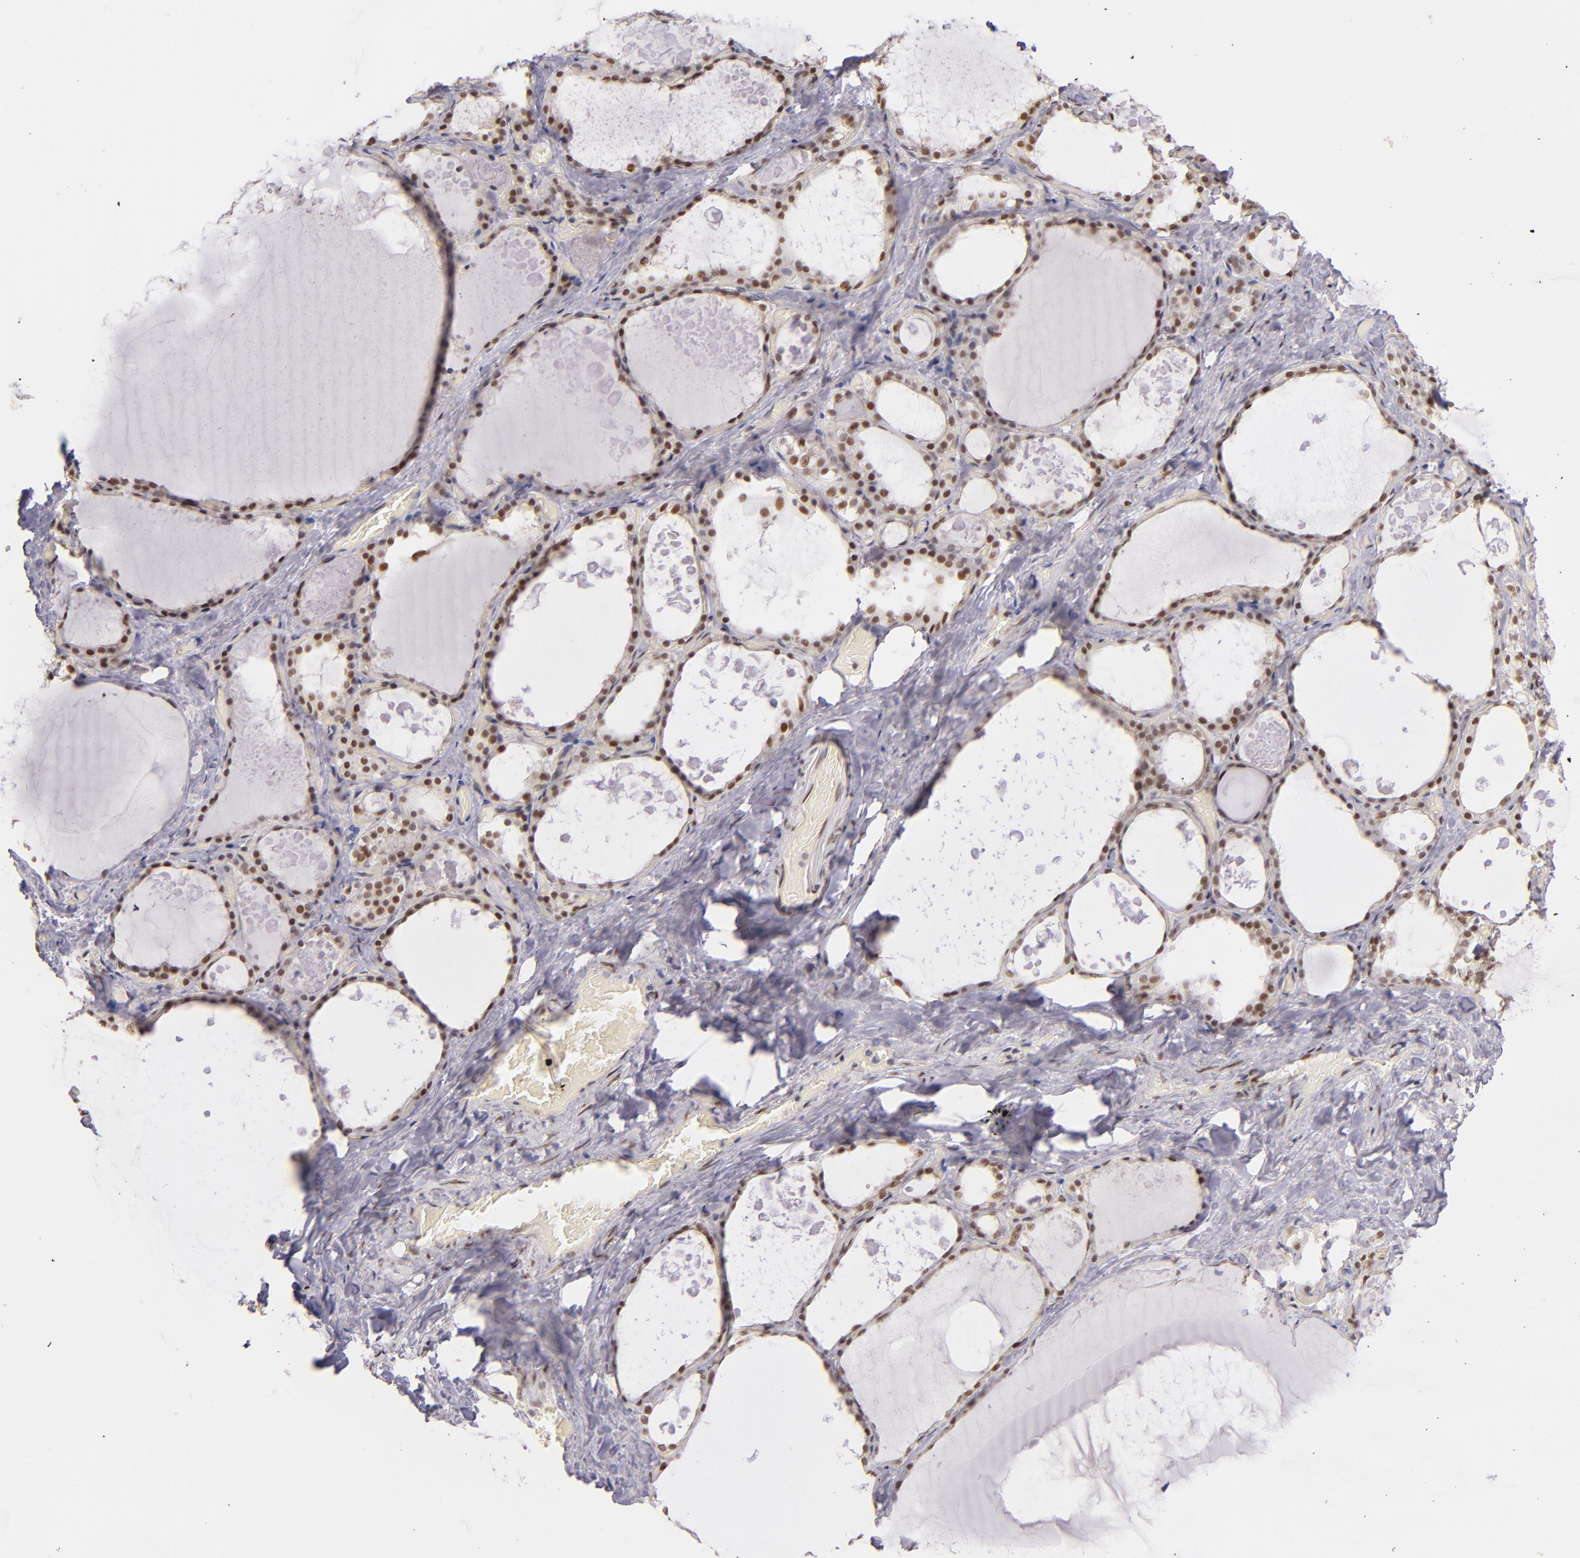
{"staining": {"intensity": "moderate", "quantity": ">75%", "location": "nuclear"}, "tissue": "thyroid gland", "cell_type": "Glandular cells", "image_type": "normal", "snomed": [{"axis": "morphology", "description": "Normal tissue, NOS"}, {"axis": "topography", "description": "Thyroid gland"}], "caption": "This image displays IHC staining of unremarkable thyroid gland, with medium moderate nuclear expression in about >75% of glandular cells.", "gene": "NCOR2", "patient": {"sex": "male", "age": 61}}